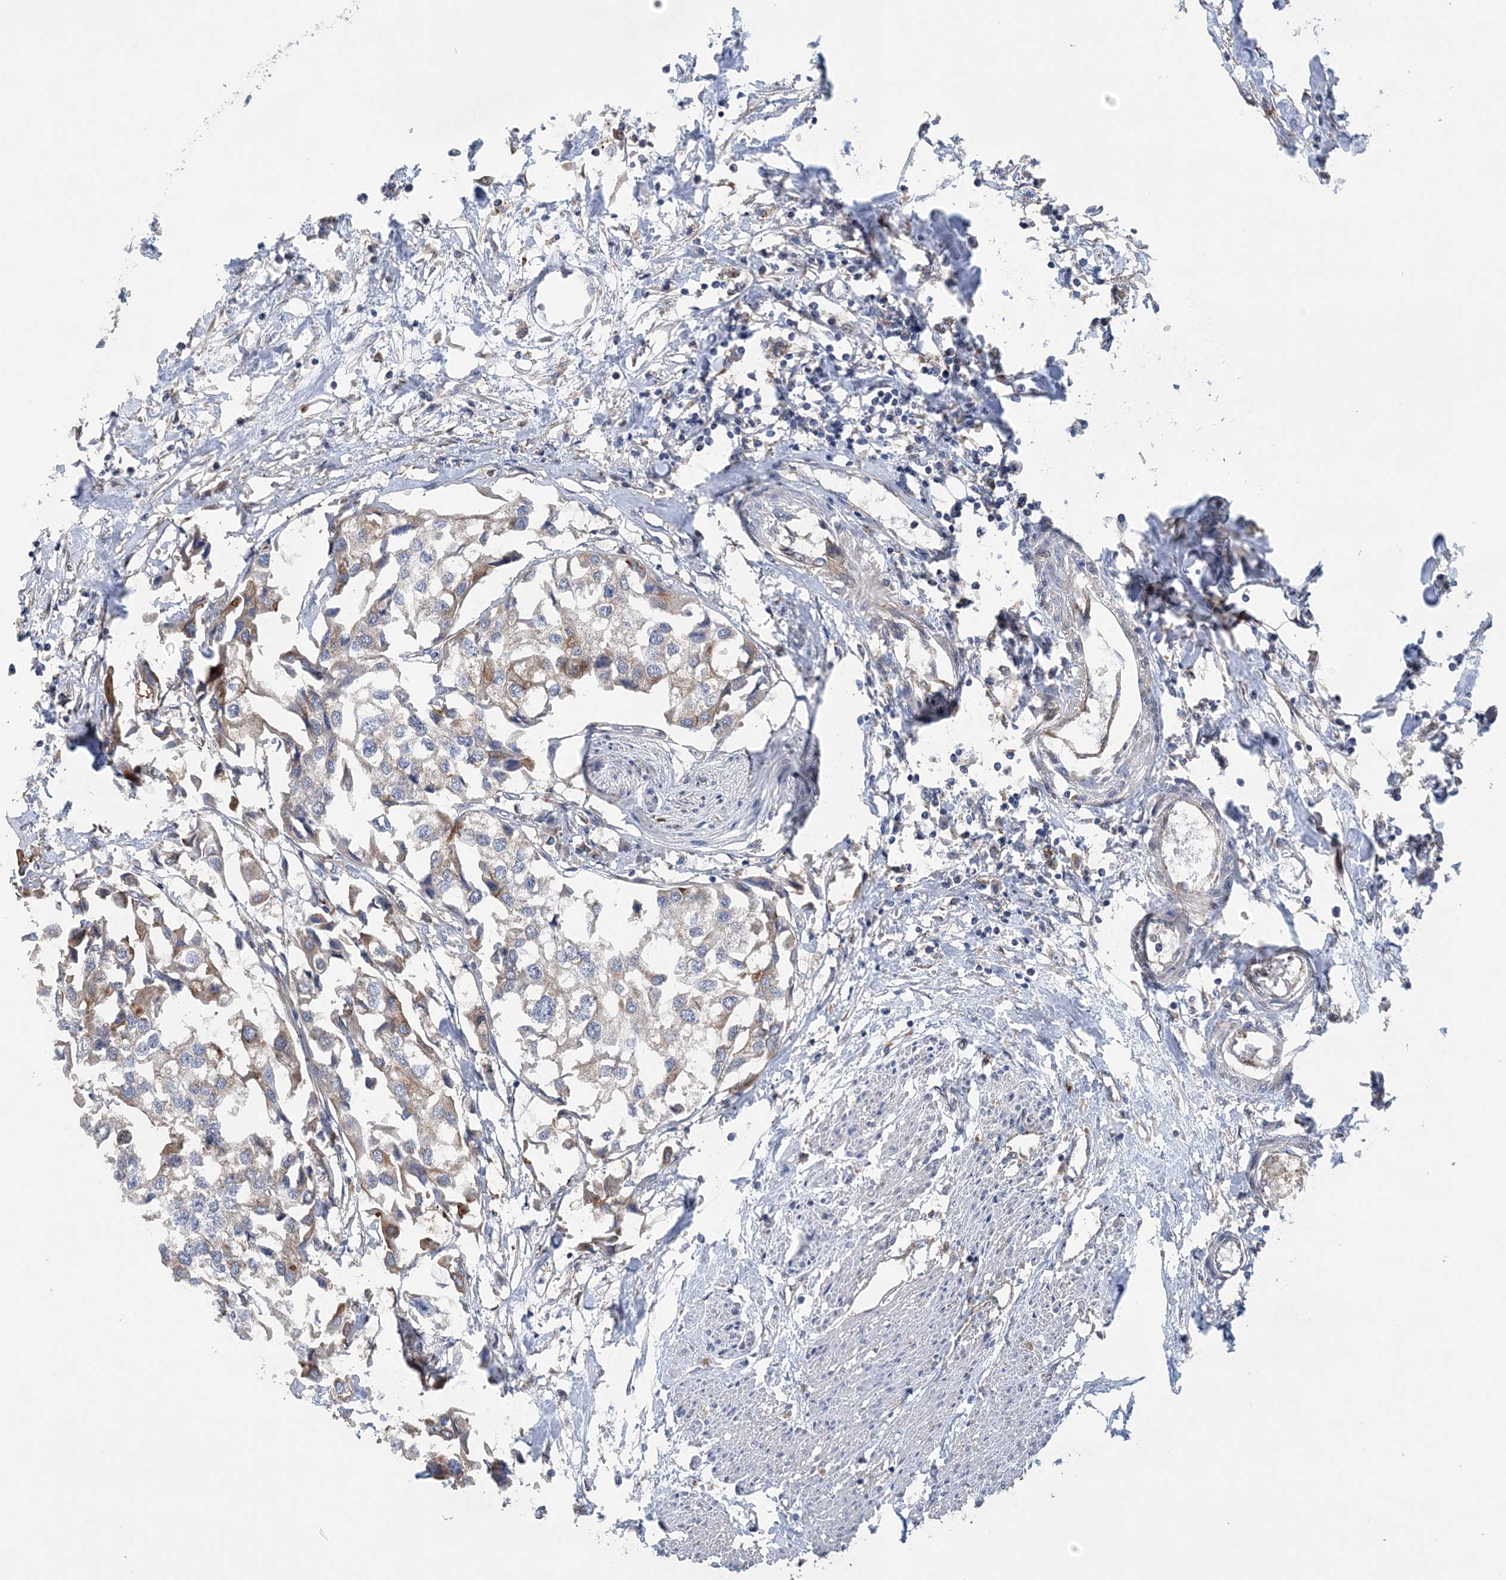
{"staining": {"intensity": "weak", "quantity": "<25%", "location": "cytoplasmic/membranous"}, "tissue": "urothelial cancer", "cell_type": "Tumor cells", "image_type": "cancer", "snomed": [{"axis": "morphology", "description": "Urothelial carcinoma, High grade"}, {"axis": "topography", "description": "Urinary bladder"}], "caption": "The micrograph demonstrates no staining of tumor cells in urothelial carcinoma (high-grade). (DAB immunohistochemistry, high magnification).", "gene": "PTTG1IP", "patient": {"sex": "male", "age": 64}}